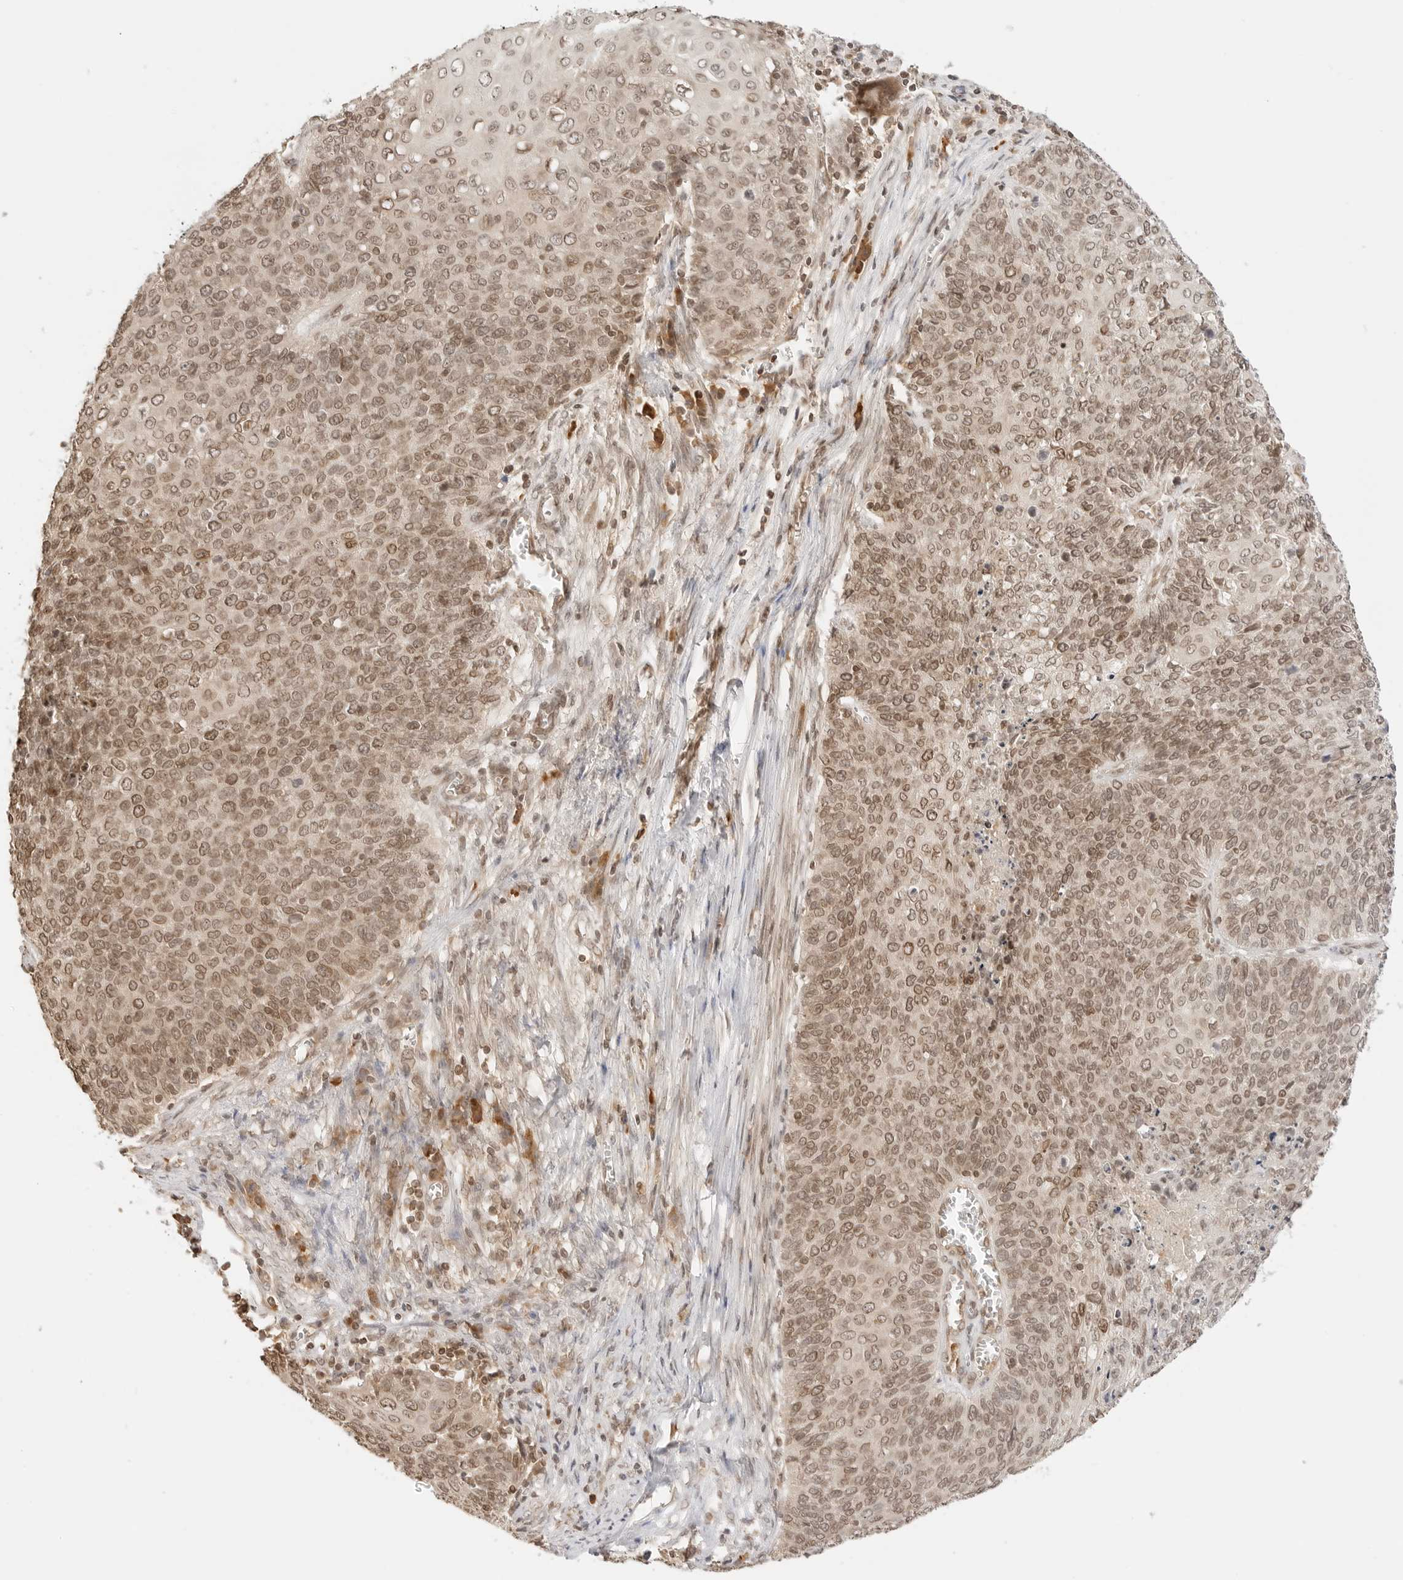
{"staining": {"intensity": "moderate", "quantity": ">75%", "location": "cytoplasmic/membranous,nuclear"}, "tissue": "cervical cancer", "cell_type": "Tumor cells", "image_type": "cancer", "snomed": [{"axis": "morphology", "description": "Squamous cell carcinoma, NOS"}, {"axis": "topography", "description": "Cervix"}], "caption": "Immunohistochemistry micrograph of squamous cell carcinoma (cervical) stained for a protein (brown), which shows medium levels of moderate cytoplasmic/membranous and nuclear staining in approximately >75% of tumor cells.", "gene": "POLH", "patient": {"sex": "female", "age": 39}}